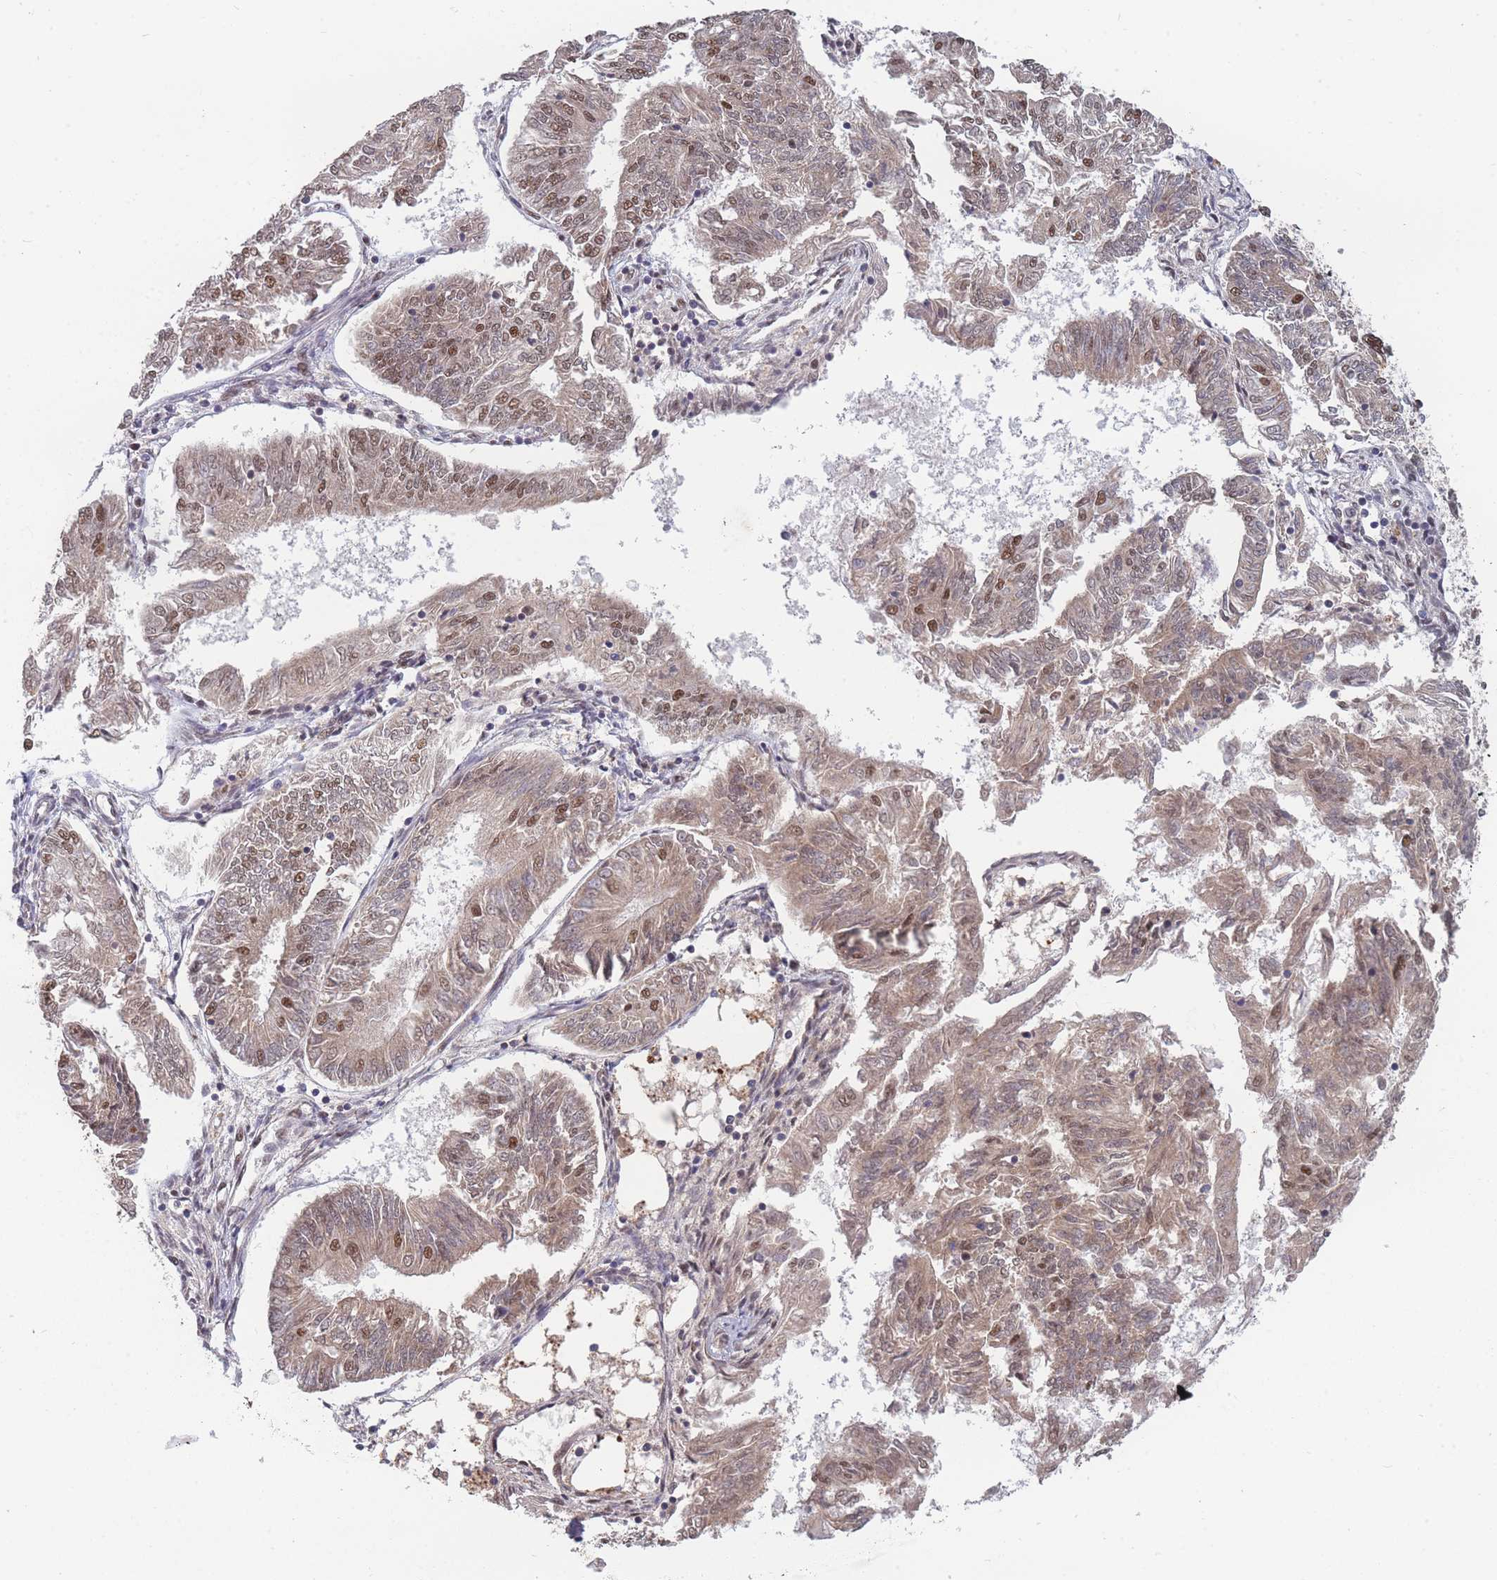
{"staining": {"intensity": "moderate", "quantity": ">75%", "location": "nuclear"}, "tissue": "endometrial cancer", "cell_type": "Tumor cells", "image_type": "cancer", "snomed": [{"axis": "morphology", "description": "Adenocarcinoma, NOS"}, {"axis": "topography", "description": "Endometrium"}], "caption": "Immunohistochemical staining of endometrial adenocarcinoma exhibits medium levels of moderate nuclear protein positivity in approximately >75% of tumor cells.", "gene": "SNRPA1", "patient": {"sex": "female", "age": 58}}